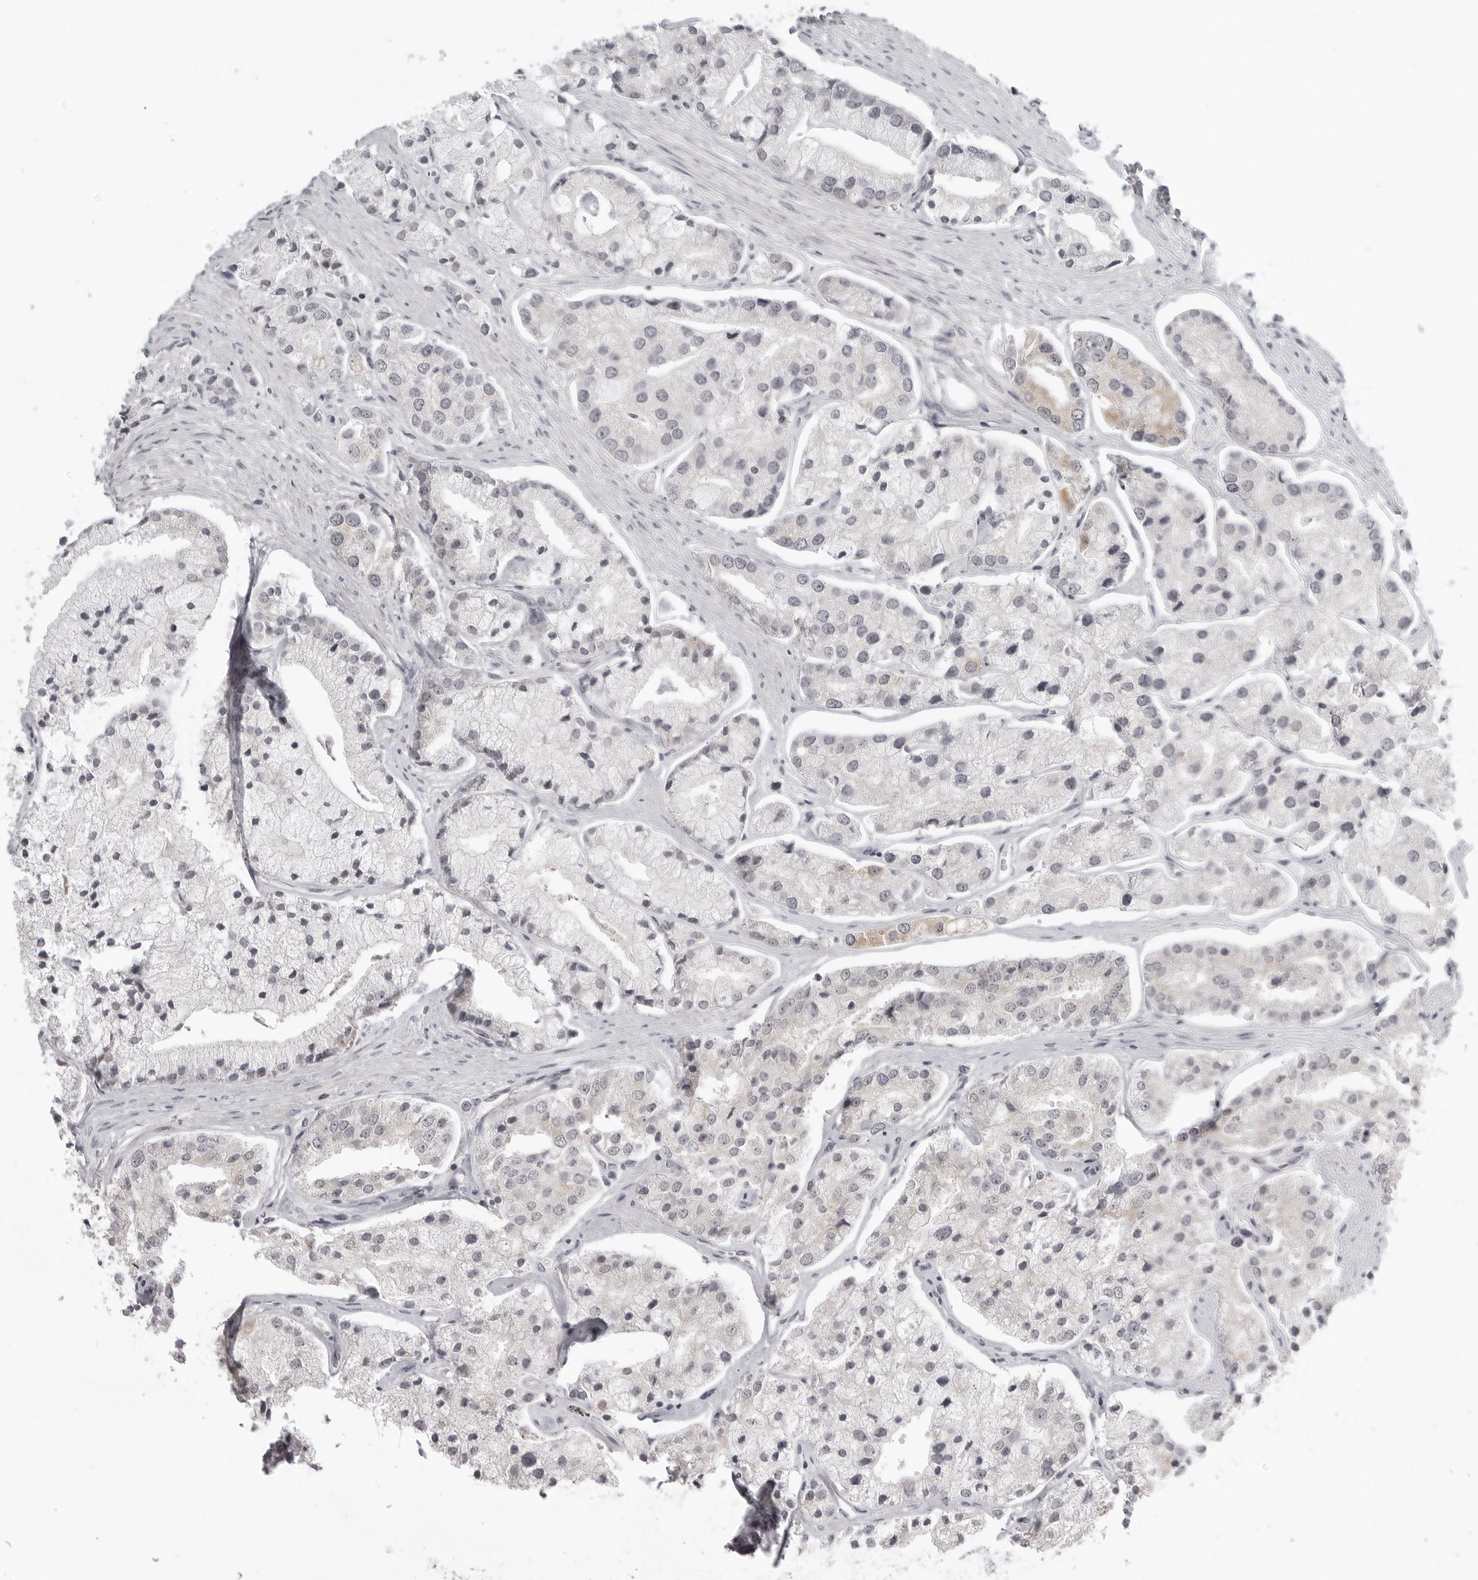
{"staining": {"intensity": "negative", "quantity": "none", "location": "none"}, "tissue": "prostate cancer", "cell_type": "Tumor cells", "image_type": "cancer", "snomed": [{"axis": "morphology", "description": "Adenocarcinoma, High grade"}, {"axis": "topography", "description": "Prostate"}], "caption": "High power microscopy photomicrograph of an immunohistochemistry (IHC) photomicrograph of prostate cancer, revealing no significant staining in tumor cells.", "gene": "TUT4", "patient": {"sex": "male", "age": 50}}